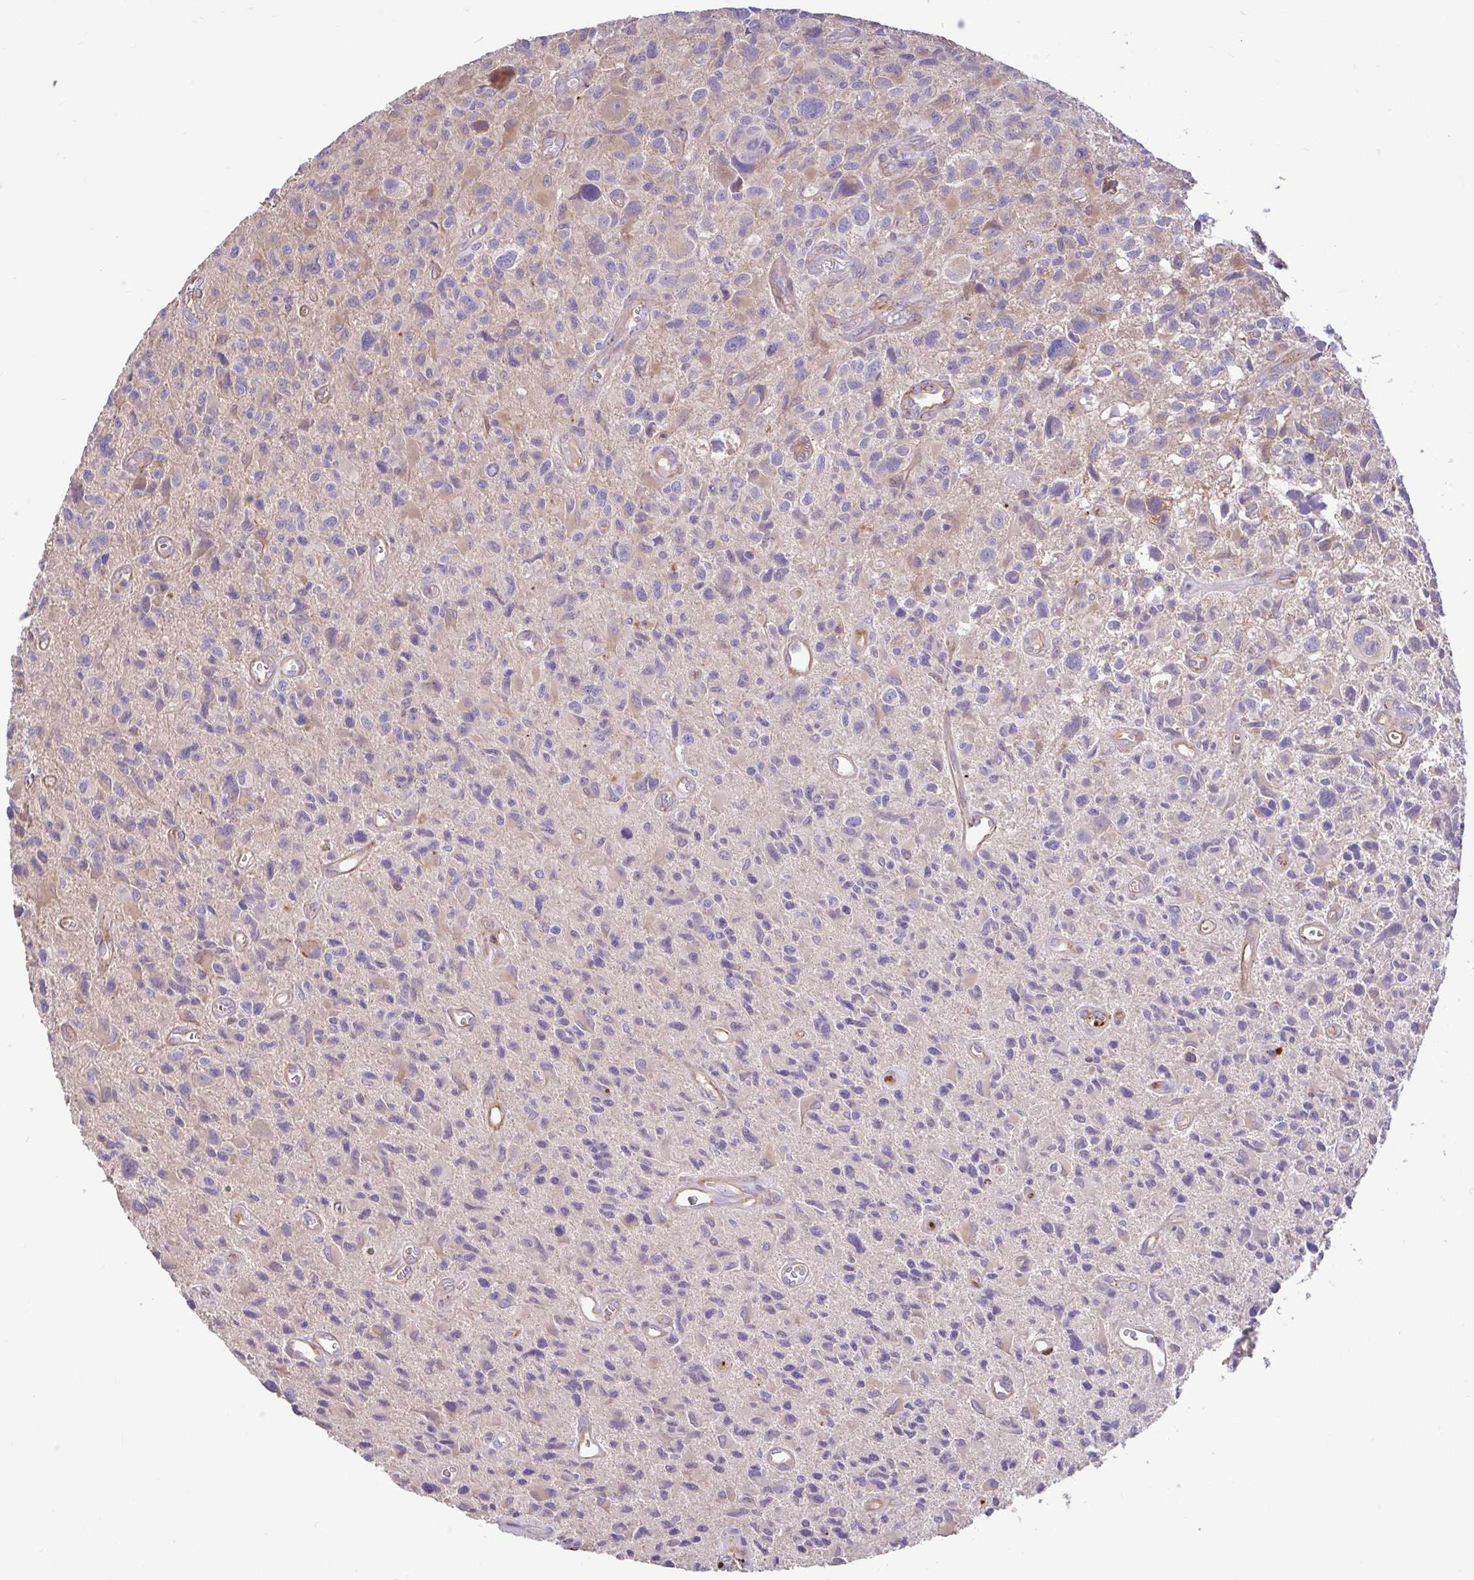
{"staining": {"intensity": "negative", "quantity": "none", "location": "none"}, "tissue": "glioma", "cell_type": "Tumor cells", "image_type": "cancer", "snomed": [{"axis": "morphology", "description": "Glioma, malignant, High grade"}, {"axis": "topography", "description": "Brain"}], "caption": "The image displays no staining of tumor cells in glioma. Nuclei are stained in blue.", "gene": "PTPRK", "patient": {"sex": "male", "age": 76}}